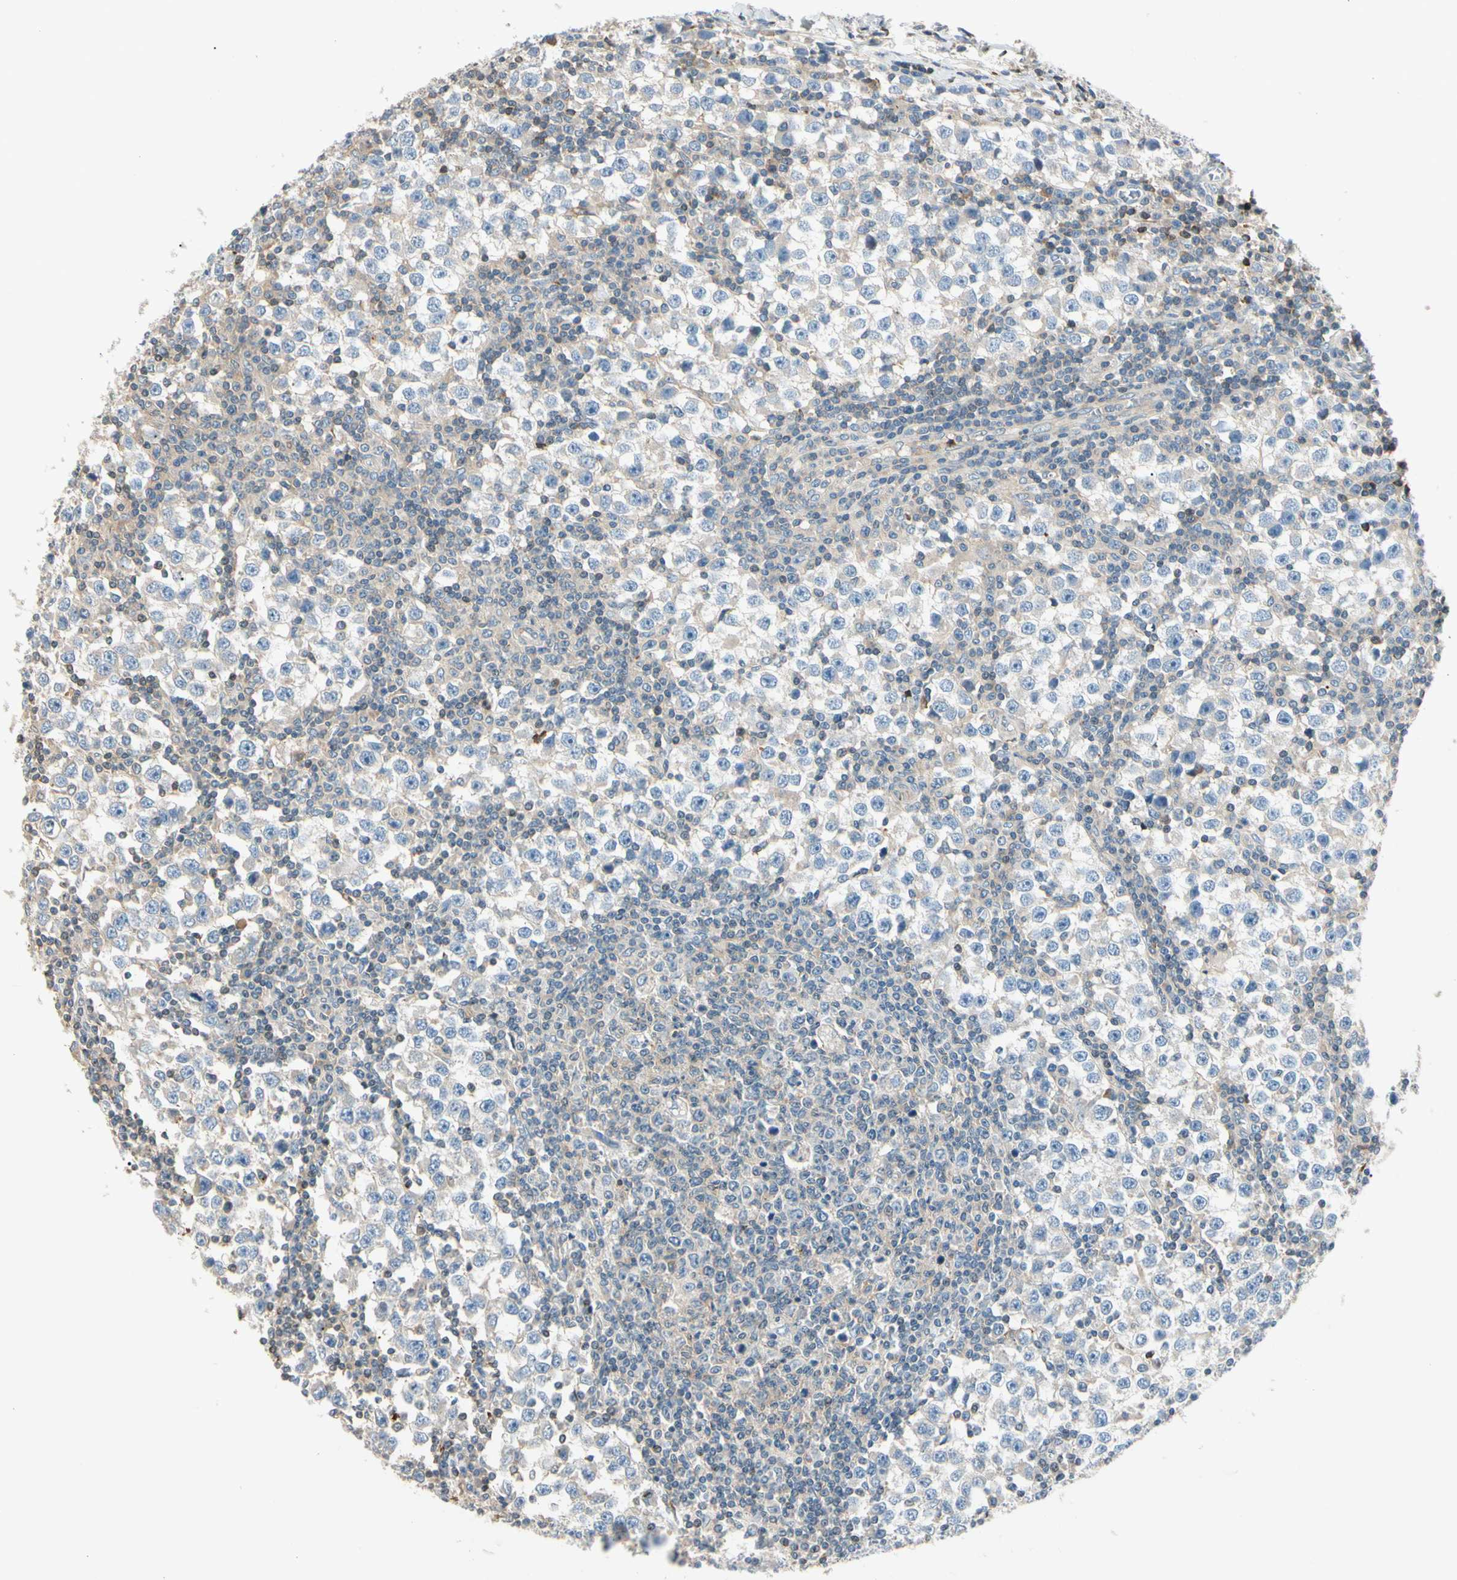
{"staining": {"intensity": "weak", "quantity": "25%-75%", "location": "cytoplasmic/membranous"}, "tissue": "testis cancer", "cell_type": "Tumor cells", "image_type": "cancer", "snomed": [{"axis": "morphology", "description": "Seminoma, NOS"}, {"axis": "topography", "description": "Testis"}], "caption": "This is an image of immunohistochemistry (IHC) staining of testis seminoma, which shows weak staining in the cytoplasmic/membranous of tumor cells.", "gene": "CDH6", "patient": {"sex": "male", "age": 65}}